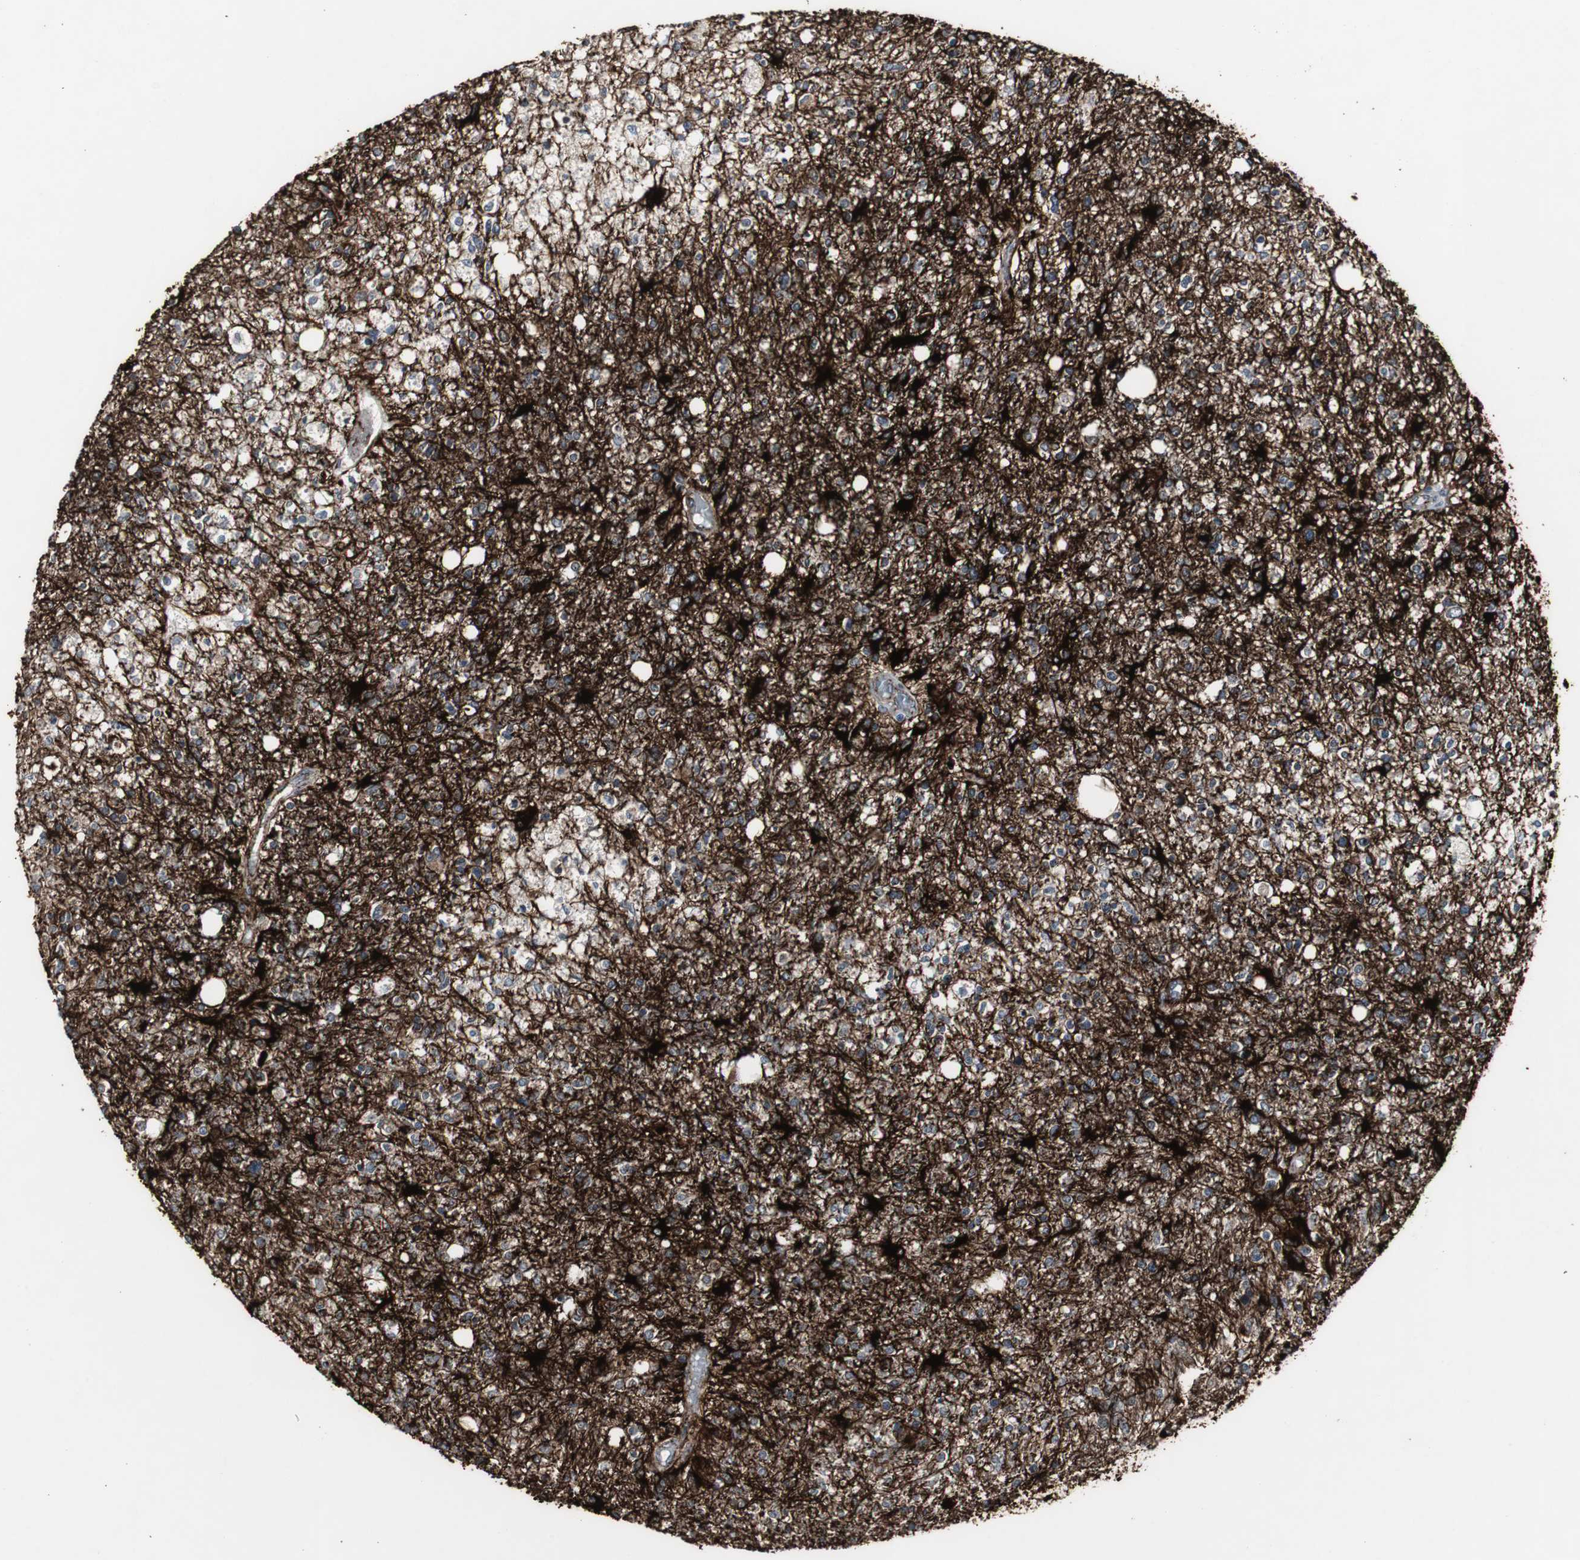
{"staining": {"intensity": "moderate", "quantity": ">75%", "location": "cytoplasmic/membranous"}, "tissue": "glioma", "cell_type": "Tumor cells", "image_type": "cancer", "snomed": [{"axis": "morphology", "description": "Glioma, malignant, High grade"}, {"axis": "topography", "description": "Cerebral cortex"}], "caption": "A micrograph showing moderate cytoplasmic/membranous positivity in about >75% of tumor cells in glioma, as visualized by brown immunohistochemical staining.", "gene": "GBA1", "patient": {"sex": "male", "age": 76}}